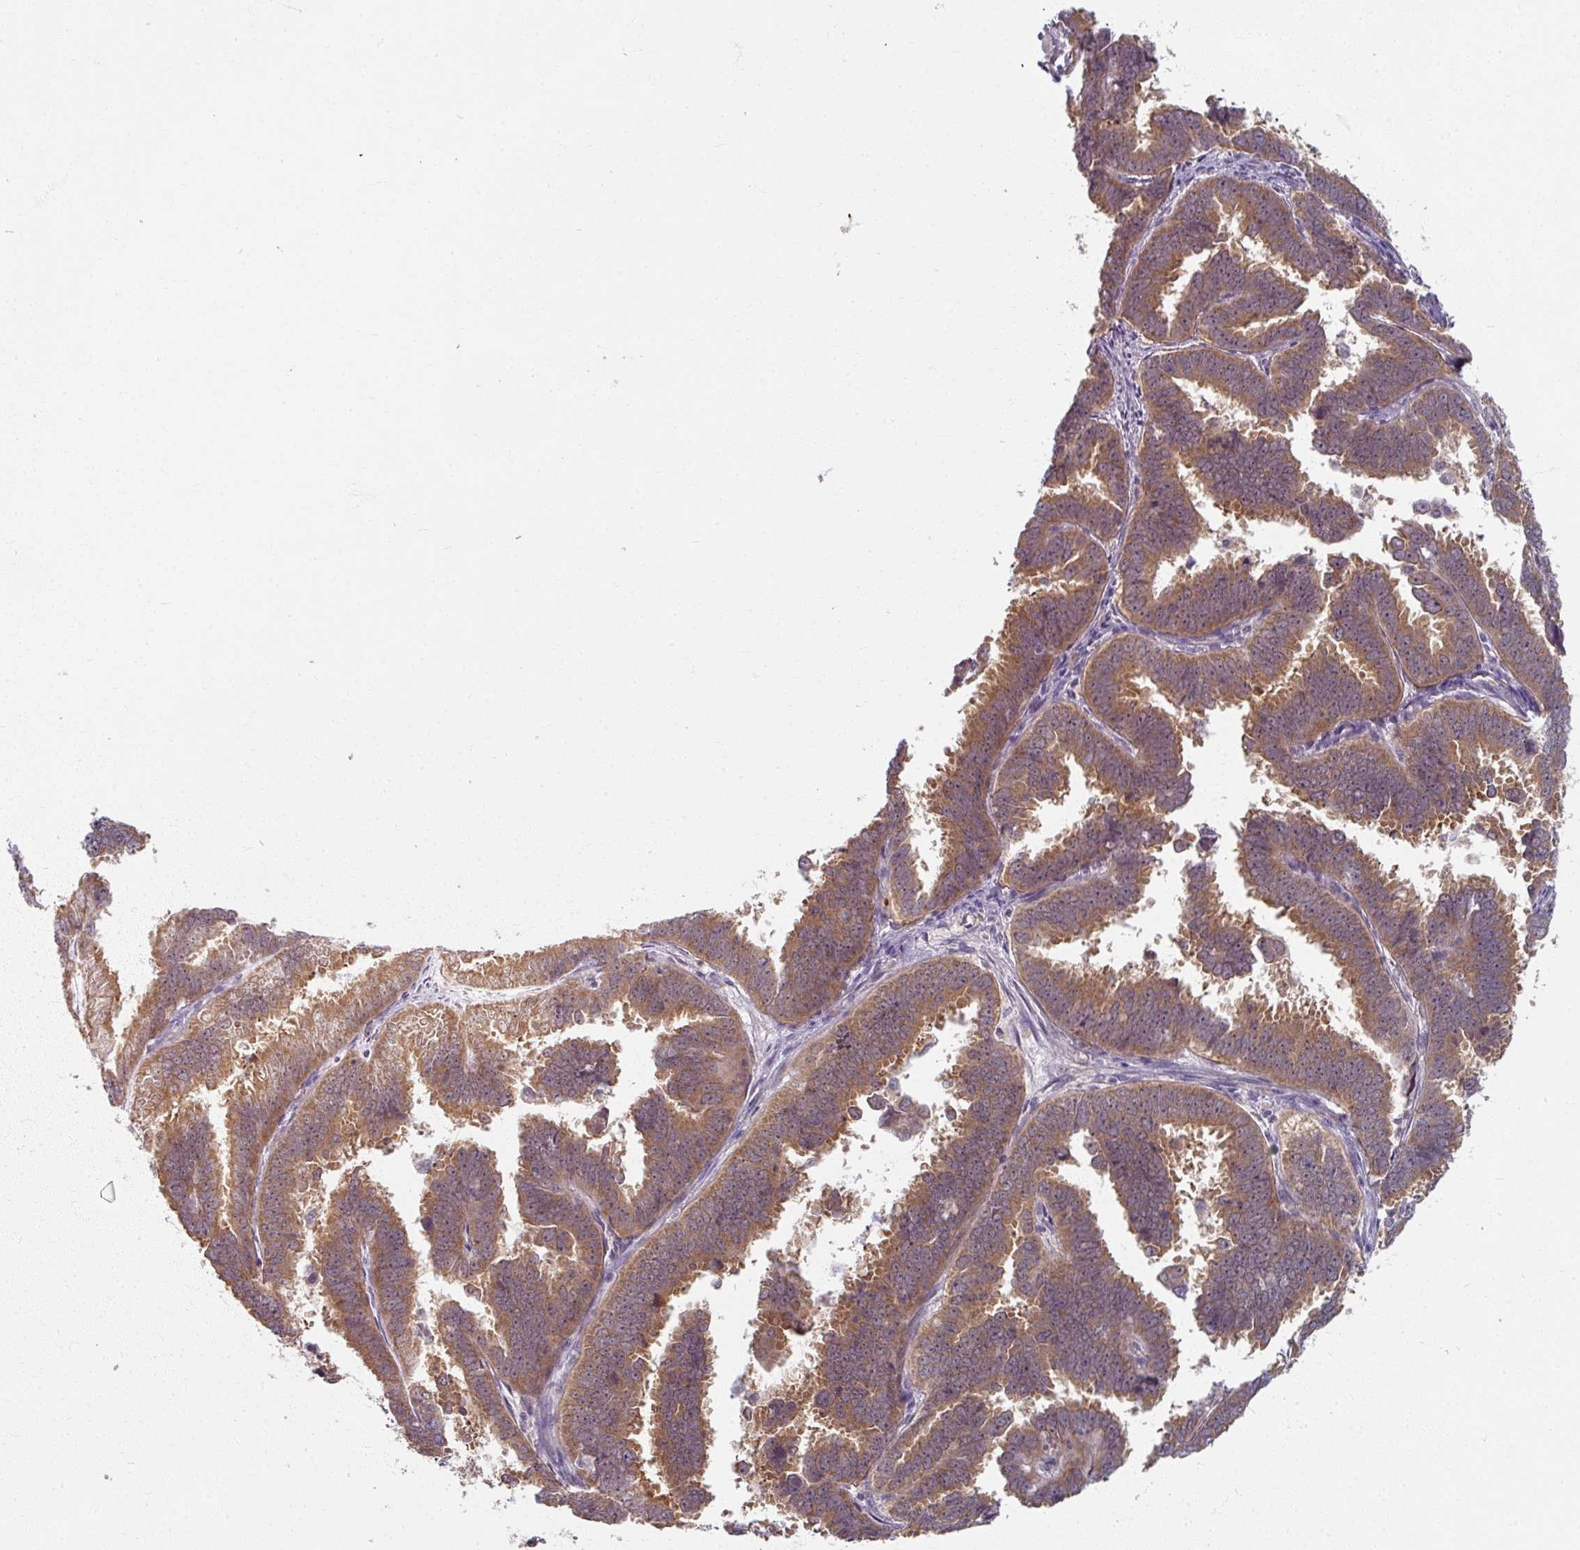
{"staining": {"intensity": "moderate", "quantity": ">75%", "location": "cytoplasmic/membranous"}, "tissue": "endometrial cancer", "cell_type": "Tumor cells", "image_type": "cancer", "snomed": [{"axis": "morphology", "description": "Adenocarcinoma, NOS"}, {"axis": "topography", "description": "Endometrium"}], "caption": "An image of human adenocarcinoma (endometrial) stained for a protein displays moderate cytoplasmic/membranous brown staining in tumor cells.", "gene": "KMT5C", "patient": {"sex": "female", "age": 75}}